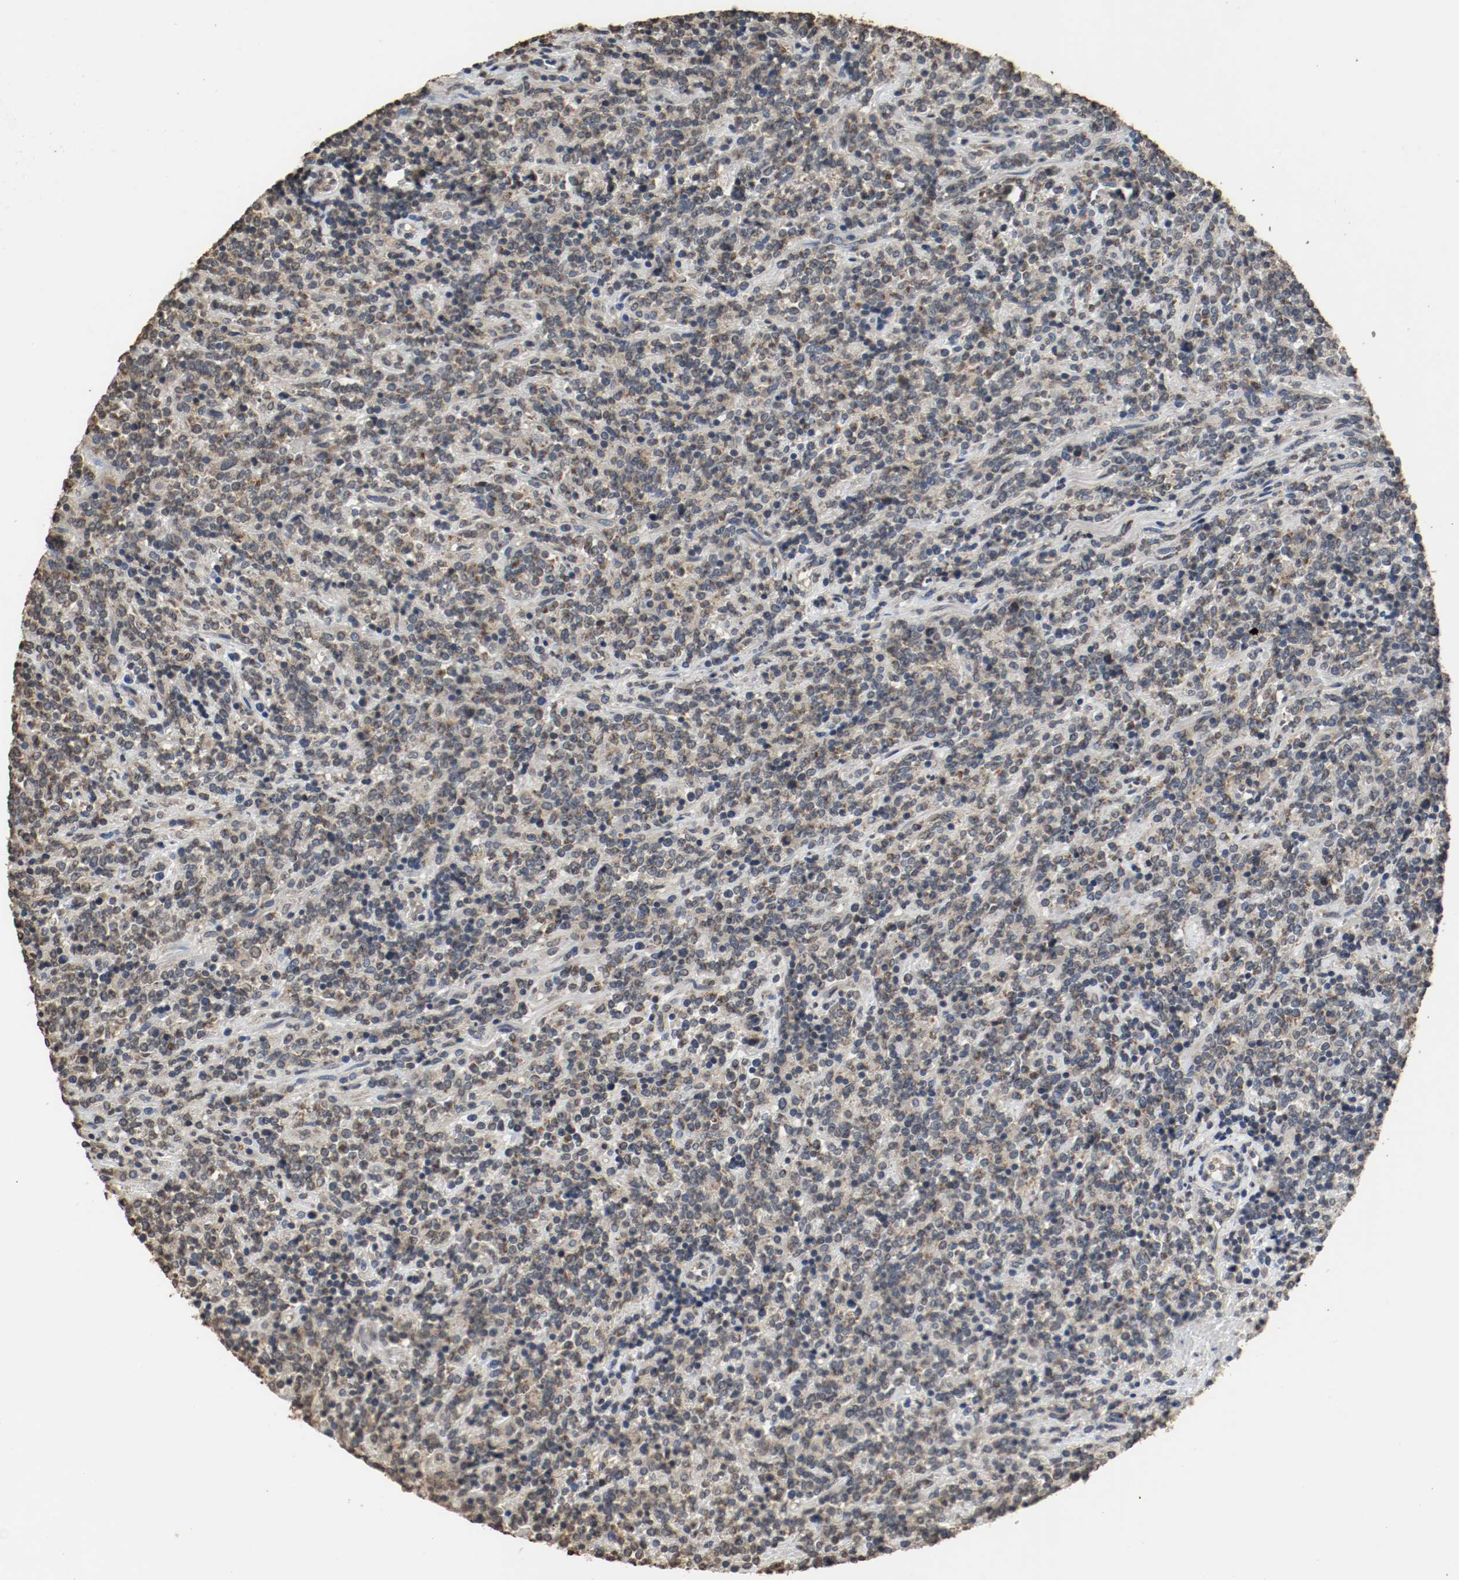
{"staining": {"intensity": "weak", "quantity": ">75%", "location": "cytoplasmic/membranous"}, "tissue": "lymphoma", "cell_type": "Tumor cells", "image_type": "cancer", "snomed": [{"axis": "morphology", "description": "Malignant lymphoma, non-Hodgkin's type, High grade"}, {"axis": "topography", "description": "Soft tissue"}], "caption": "Lymphoma was stained to show a protein in brown. There is low levels of weak cytoplasmic/membranous positivity in about >75% of tumor cells.", "gene": "RTN4", "patient": {"sex": "male", "age": 18}}